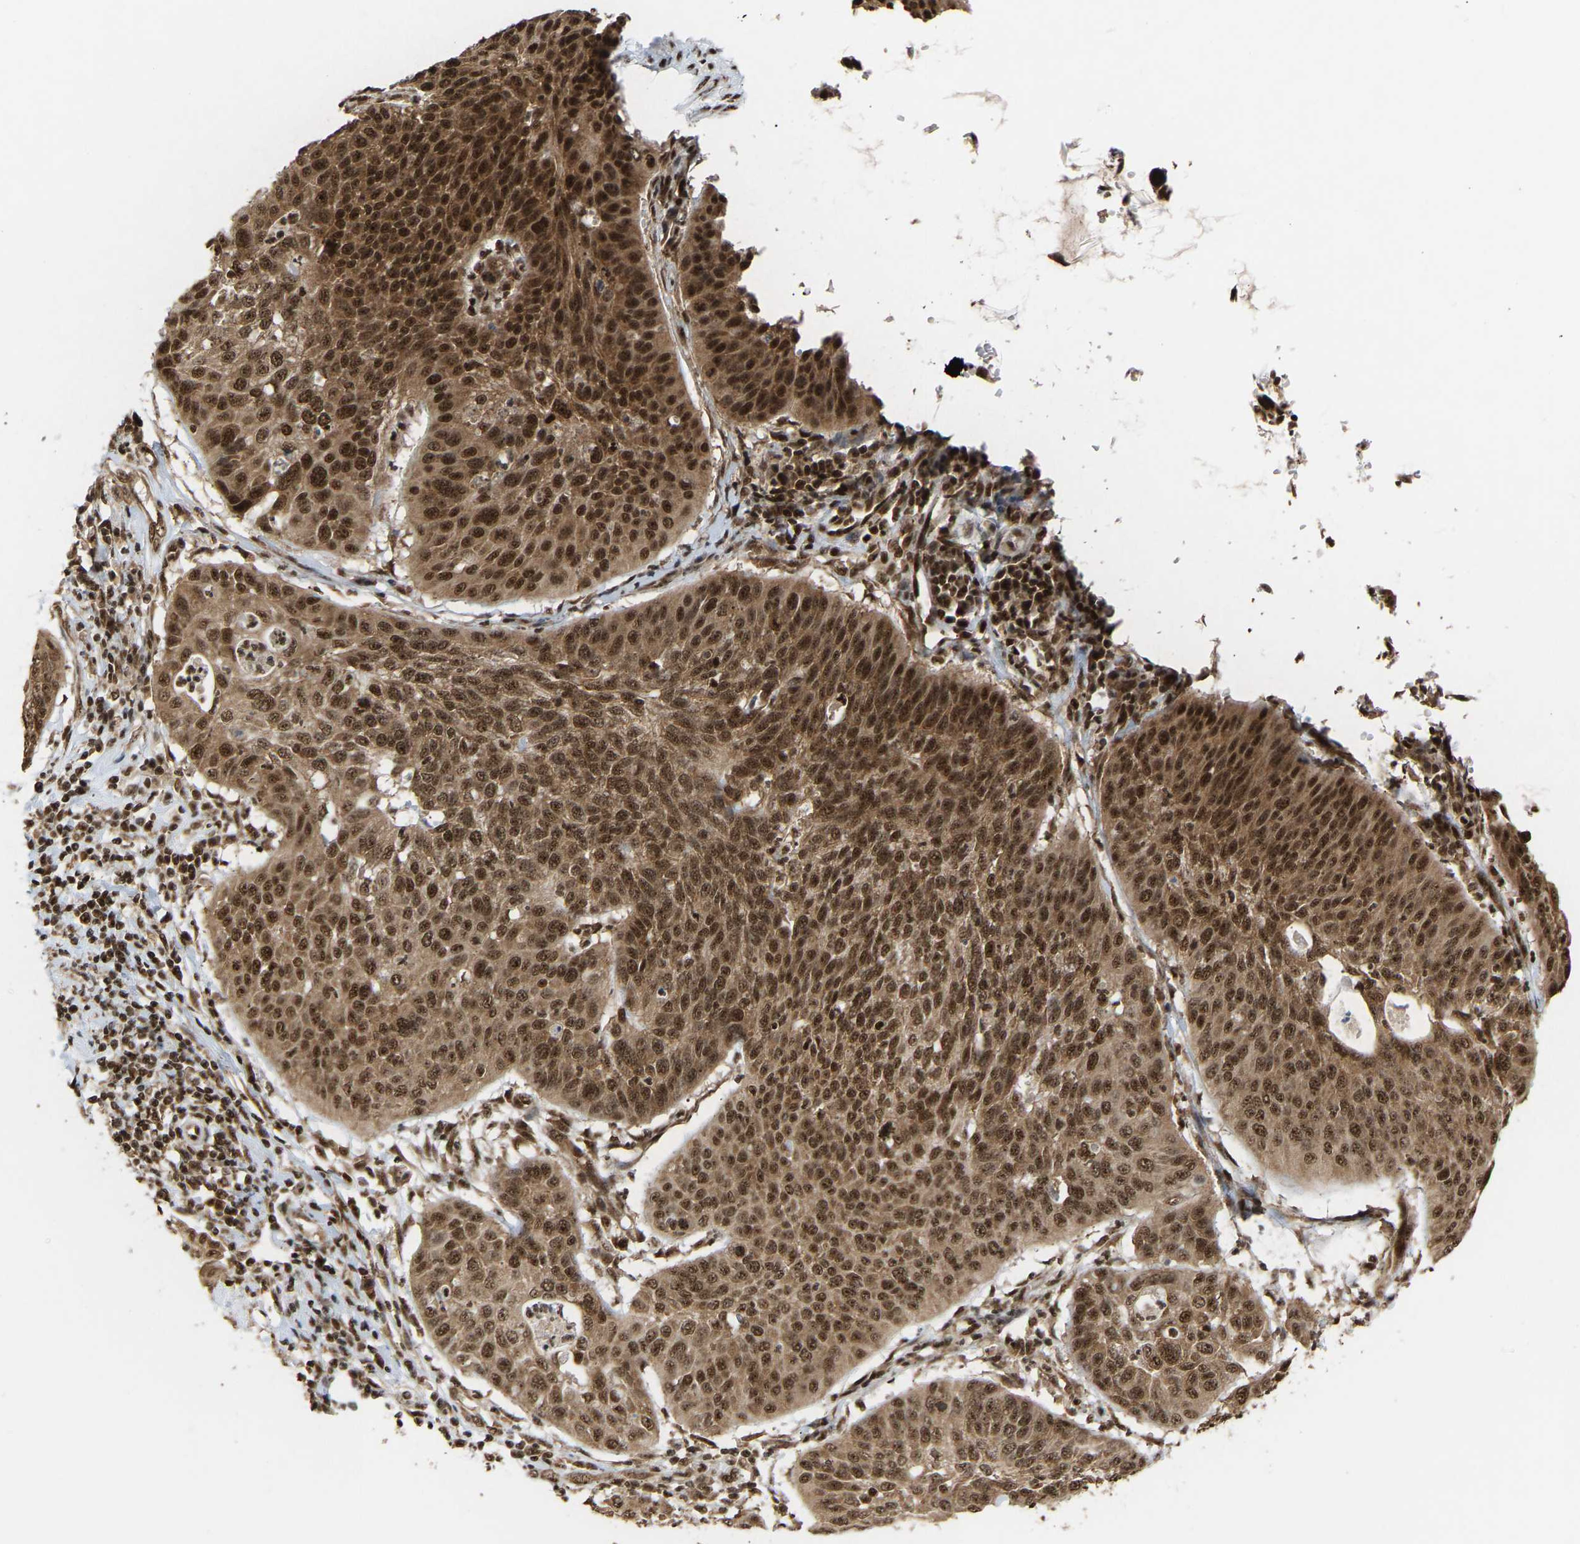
{"staining": {"intensity": "strong", "quantity": ">75%", "location": "cytoplasmic/membranous,nuclear"}, "tissue": "cervical cancer", "cell_type": "Tumor cells", "image_type": "cancer", "snomed": [{"axis": "morphology", "description": "Normal tissue, NOS"}, {"axis": "morphology", "description": "Squamous cell carcinoma, NOS"}, {"axis": "topography", "description": "Cervix"}], "caption": "Immunohistochemistry (DAB (3,3'-diaminobenzidine)) staining of human cervical cancer reveals strong cytoplasmic/membranous and nuclear protein expression in about >75% of tumor cells.", "gene": "ALYREF", "patient": {"sex": "female", "age": 39}}